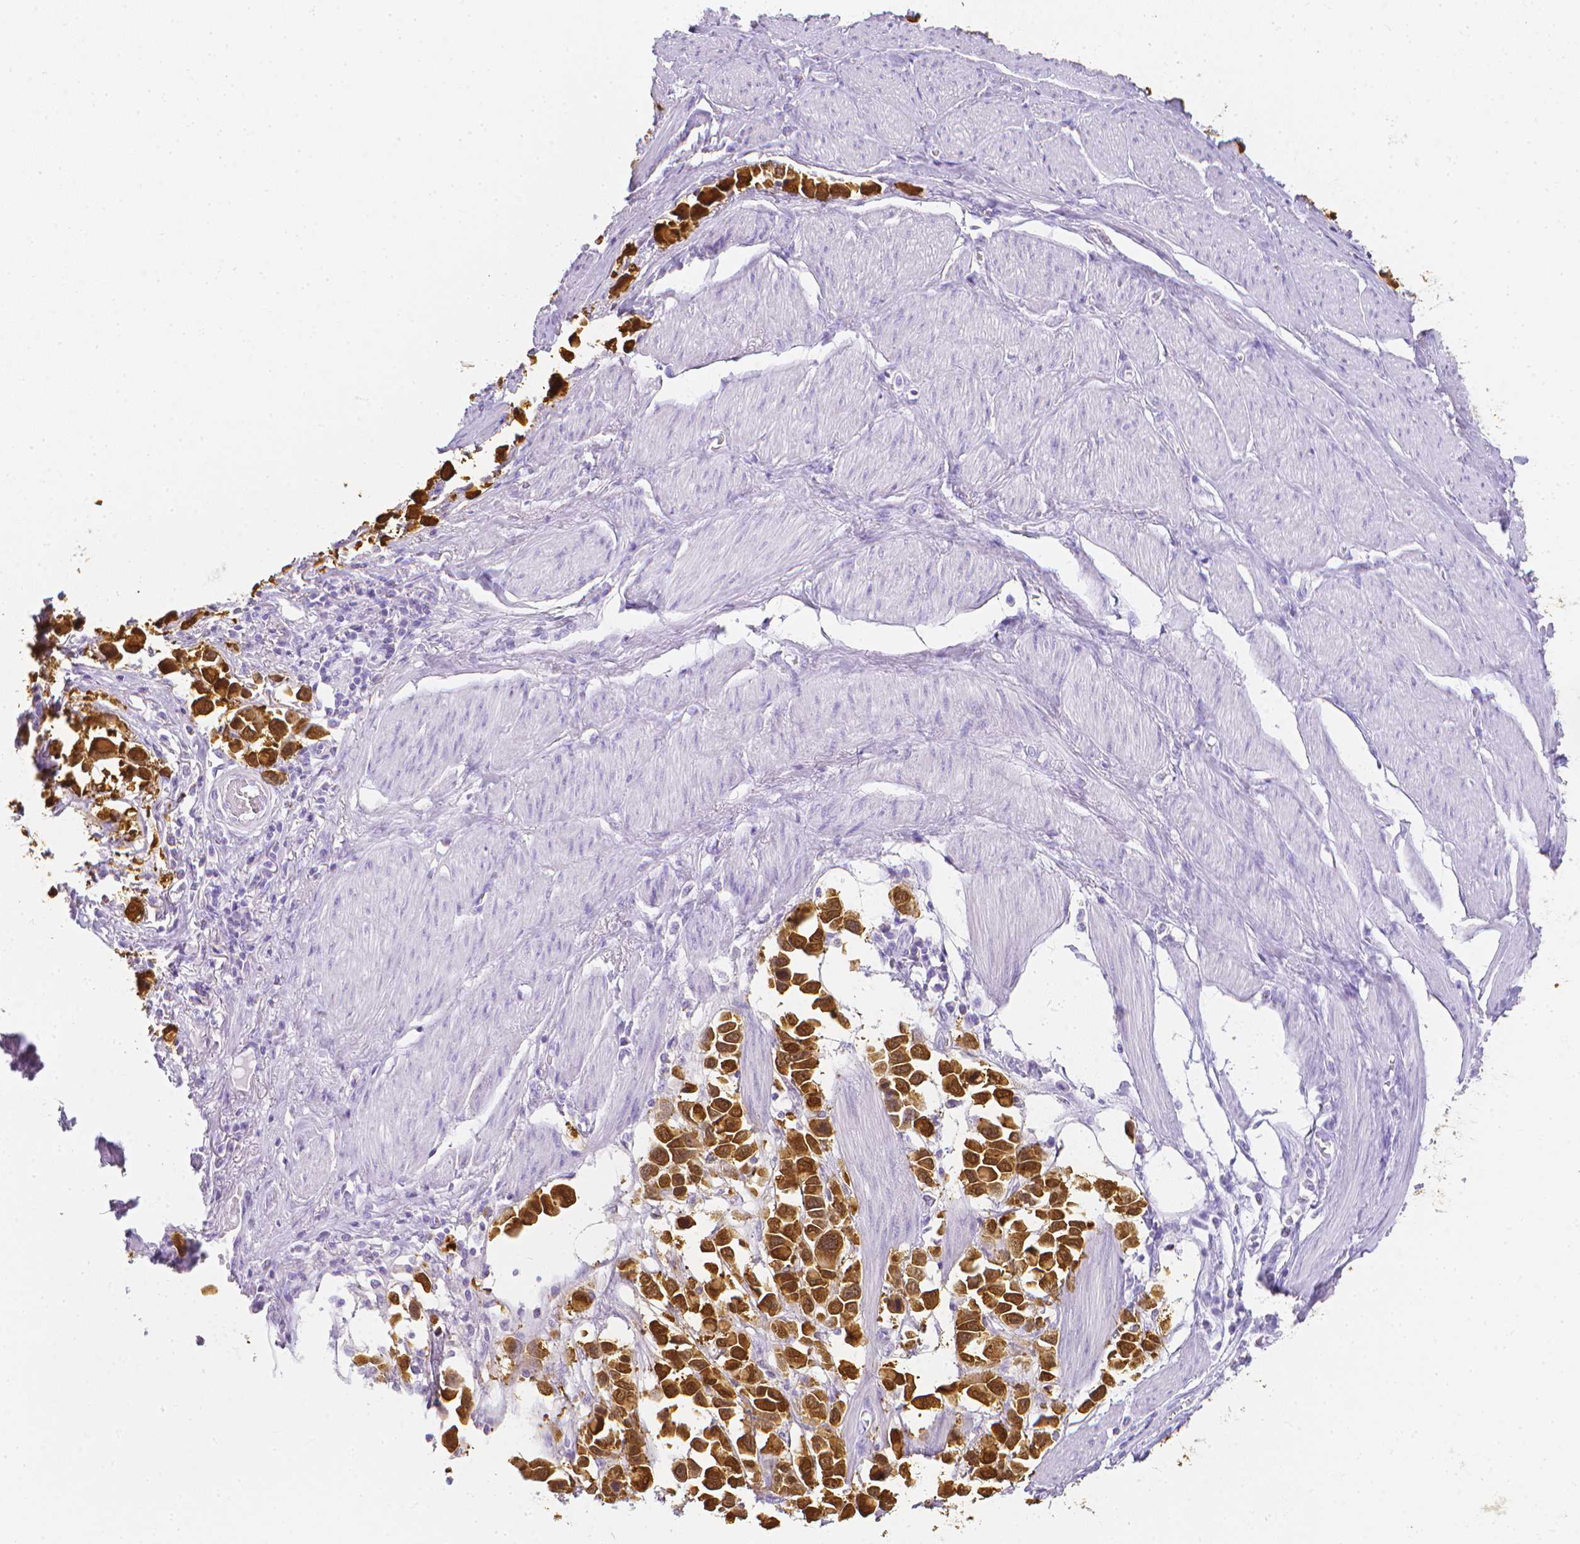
{"staining": {"intensity": "strong", "quantity": ">75%", "location": "cytoplasmic/membranous,nuclear"}, "tissue": "stomach cancer", "cell_type": "Tumor cells", "image_type": "cancer", "snomed": [{"axis": "morphology", "description": "Adenocarcinoma, NOS"}, {"axis": "topography", "description": "Stomach"}], "caption": "Strong cytoplasmic/membranous and nuclear staining for a protein is identified in about >75% of tumor cells of stomach cancer (adenocarcinoma) using IHC.", "gene": "LGALS4", "patient": {"sex": "female", "age": 81}}